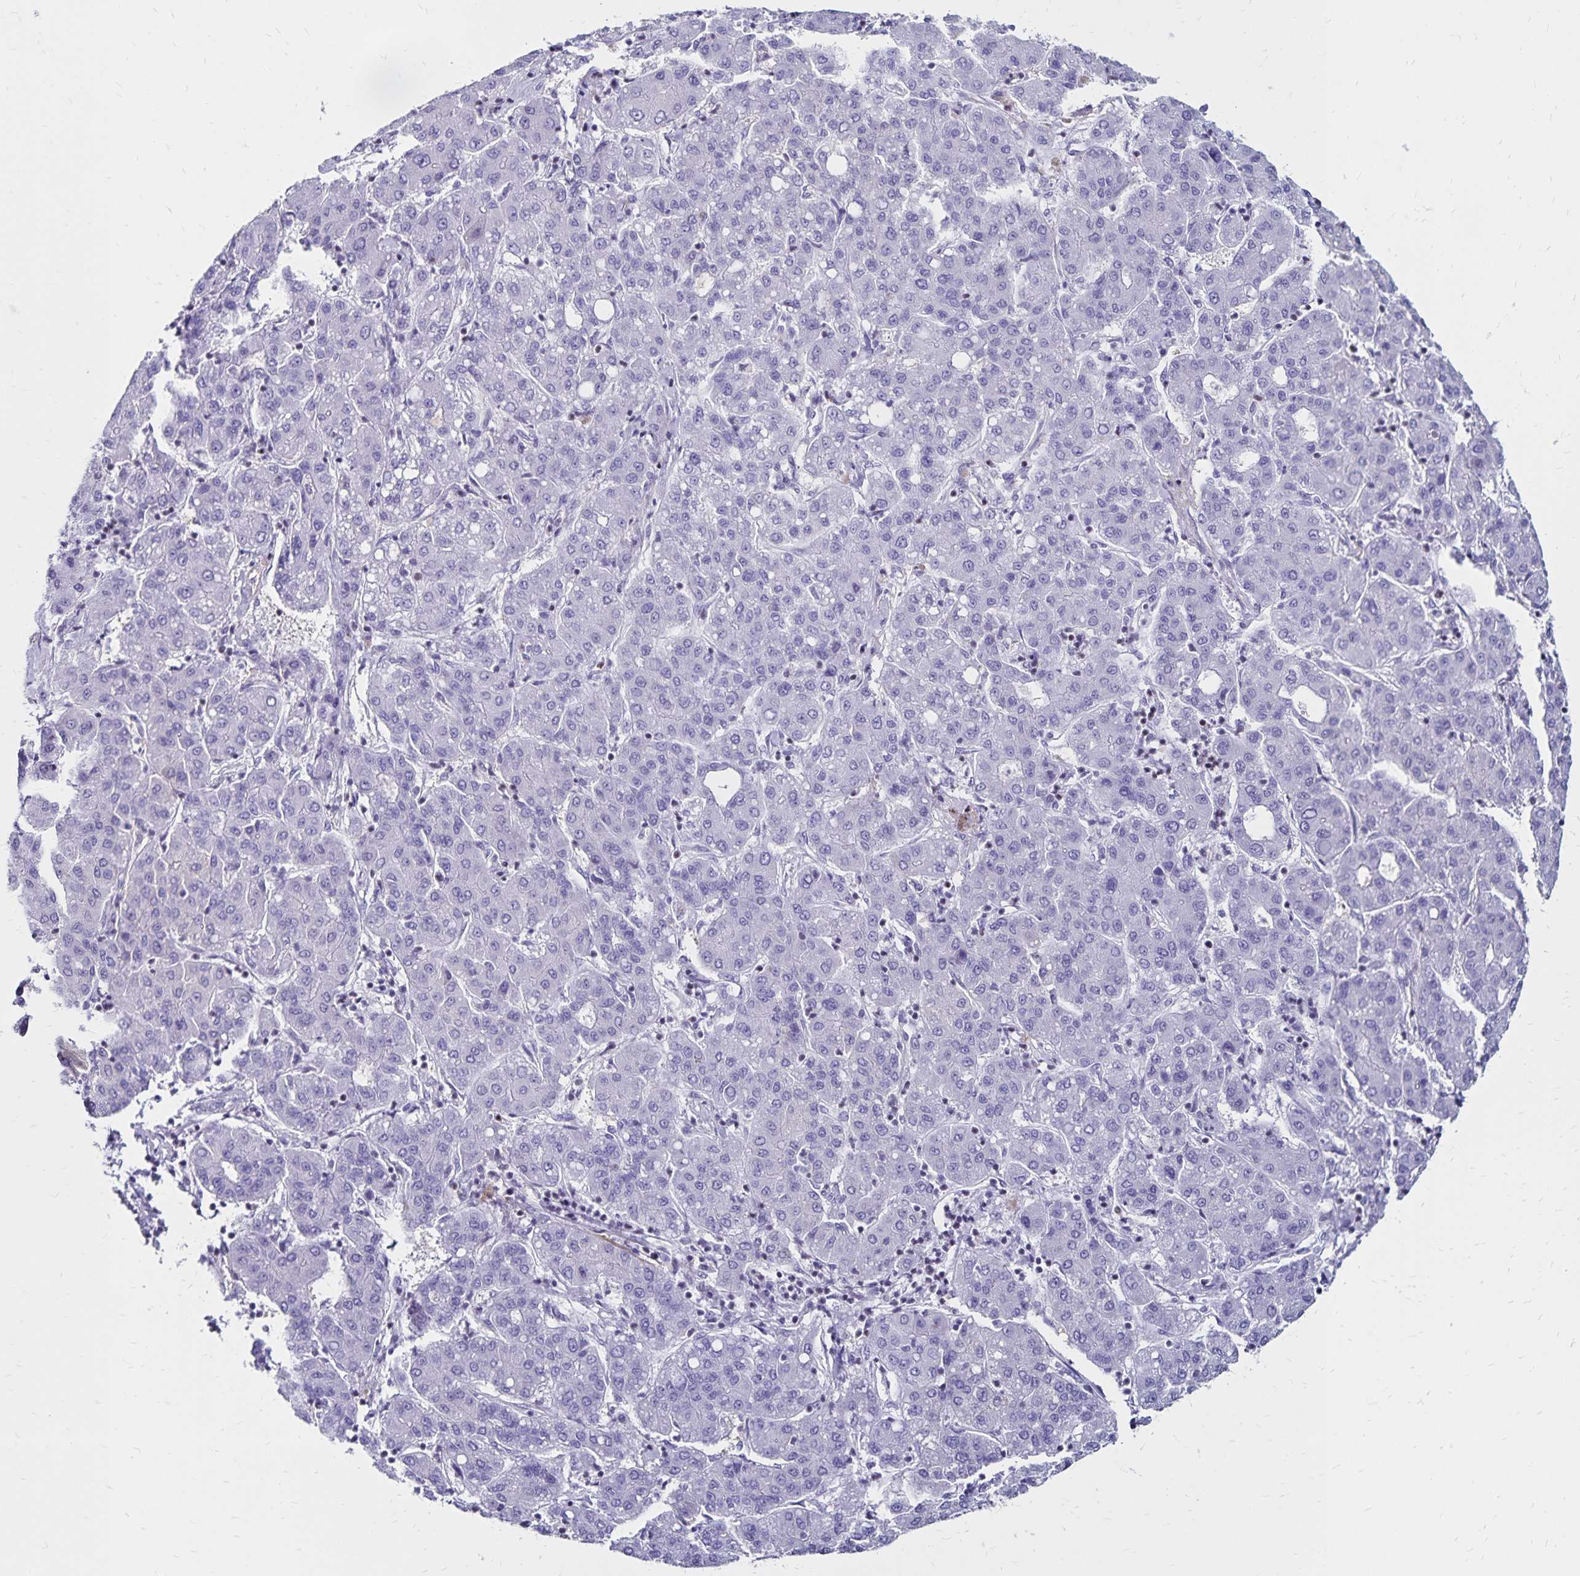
{"staining": {"intensity": "negative", "quantity": "none", "location": "none"}, "tissue": "liver cancer", "cell_type": "Tumor cells", "image_type": "cancer", "snomed": [{"axis": "morphology", "description": "Carcinoma, Hepatocellular, NOS"}, {"axis": "topography", "description": "Liver"}], "caption": "High magnification brightfield microscopy of liver cancer (hepatocellular carcinoma) stained with DAB (brown) and counterstained with hematoxylin (blue): tumor cells show no significant staining.", "gene": "IKZF1", "patient": {"sex": "male", "age": 65}}